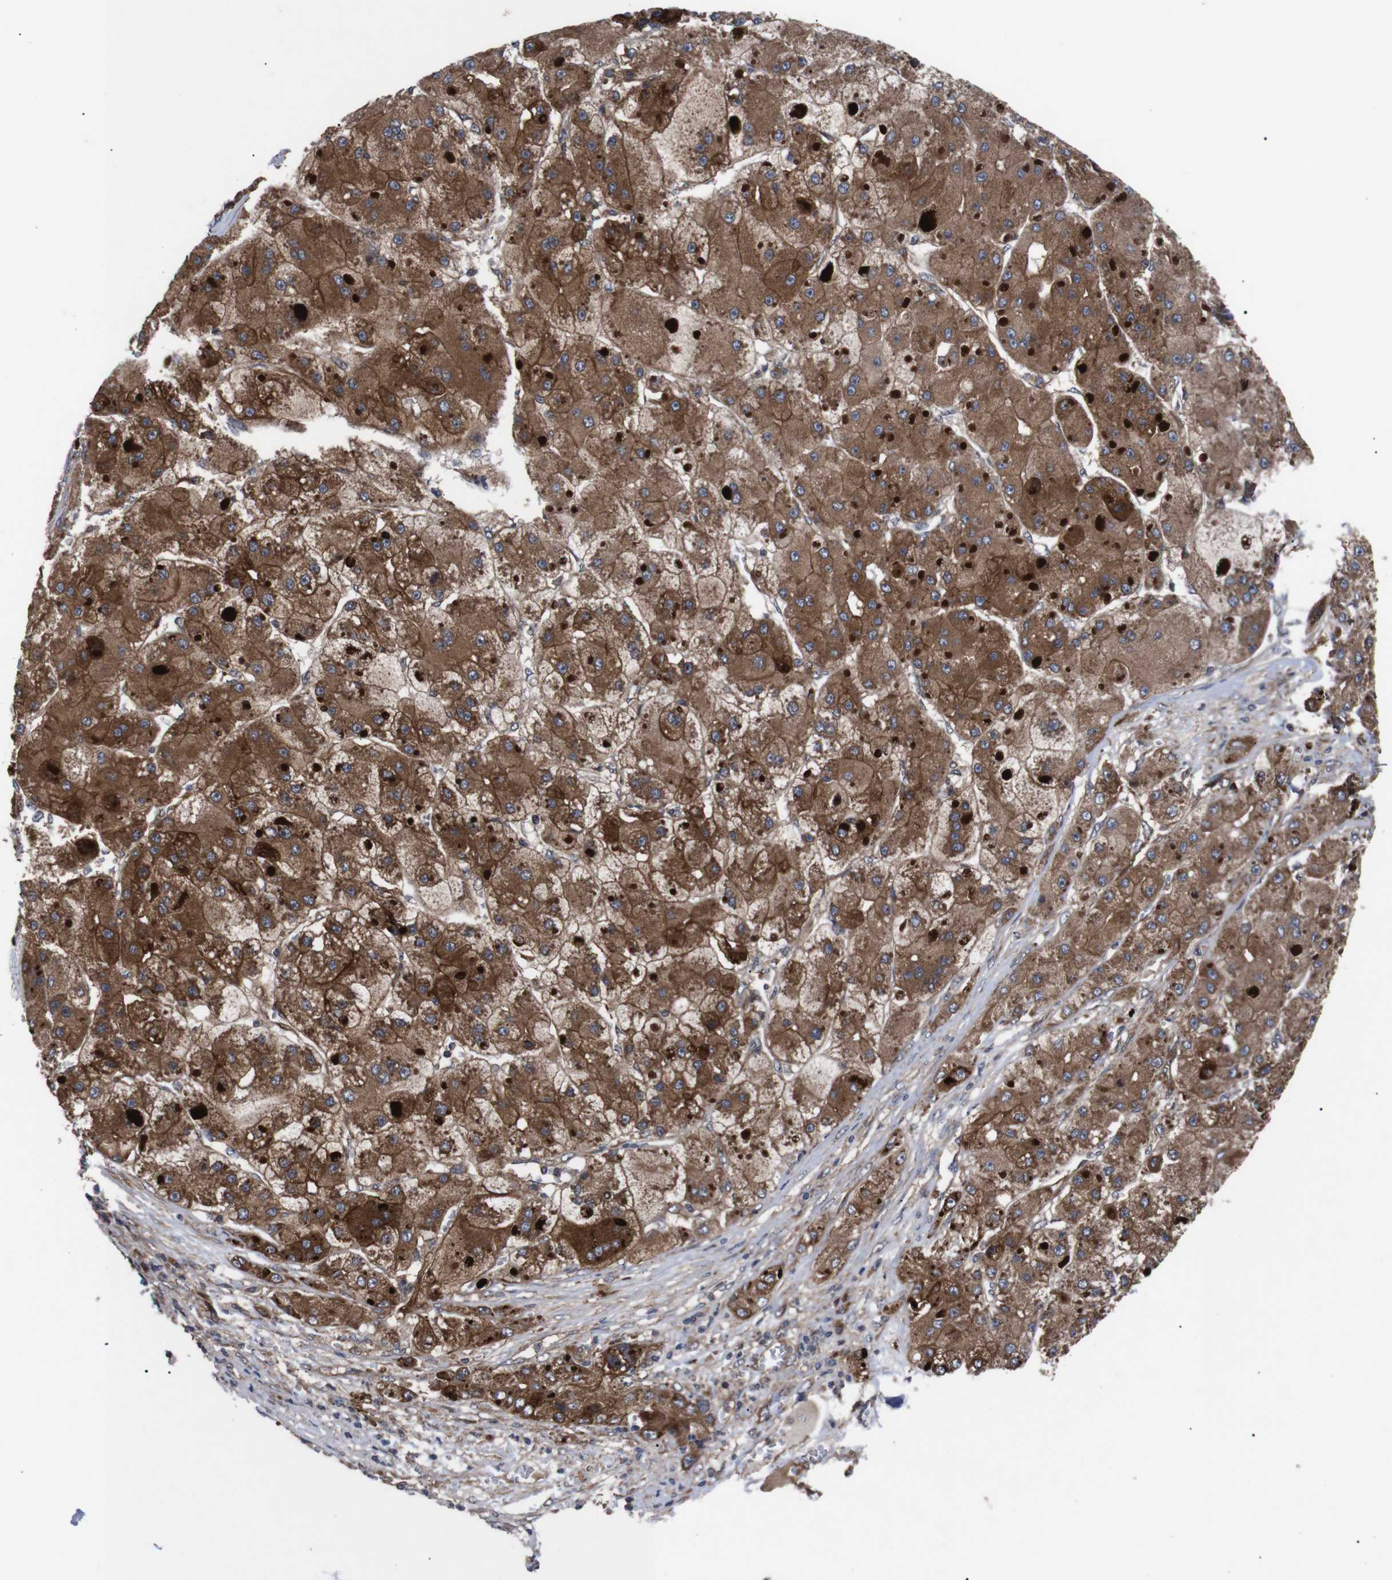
{"staining": {"intensity": "moderate", "quantity": ">75%", "location": "cytoplasmic/membranous"}, "tissue": "liver cancer", "cell_type": "Tumor cells", "image_type": "cancer", "snomed": [{"axis": "morphology", "description": "Carcinoma, Hepatocellular, NOS"}, {"axis": "topography", "description": "Liver"}], "caption": "The histopathology image reveals staining of hepatocellular carcinoma (liver), revealing moderate cytoplasmic/membranous protein staining (brown color) within tumor cells. (Stains: DAB in brown, nuclei in blue, Microscopy: brightfield microscopy at high magnification).", "gene": "PAWR", "patient": {"sex": "female", "age": 73}}